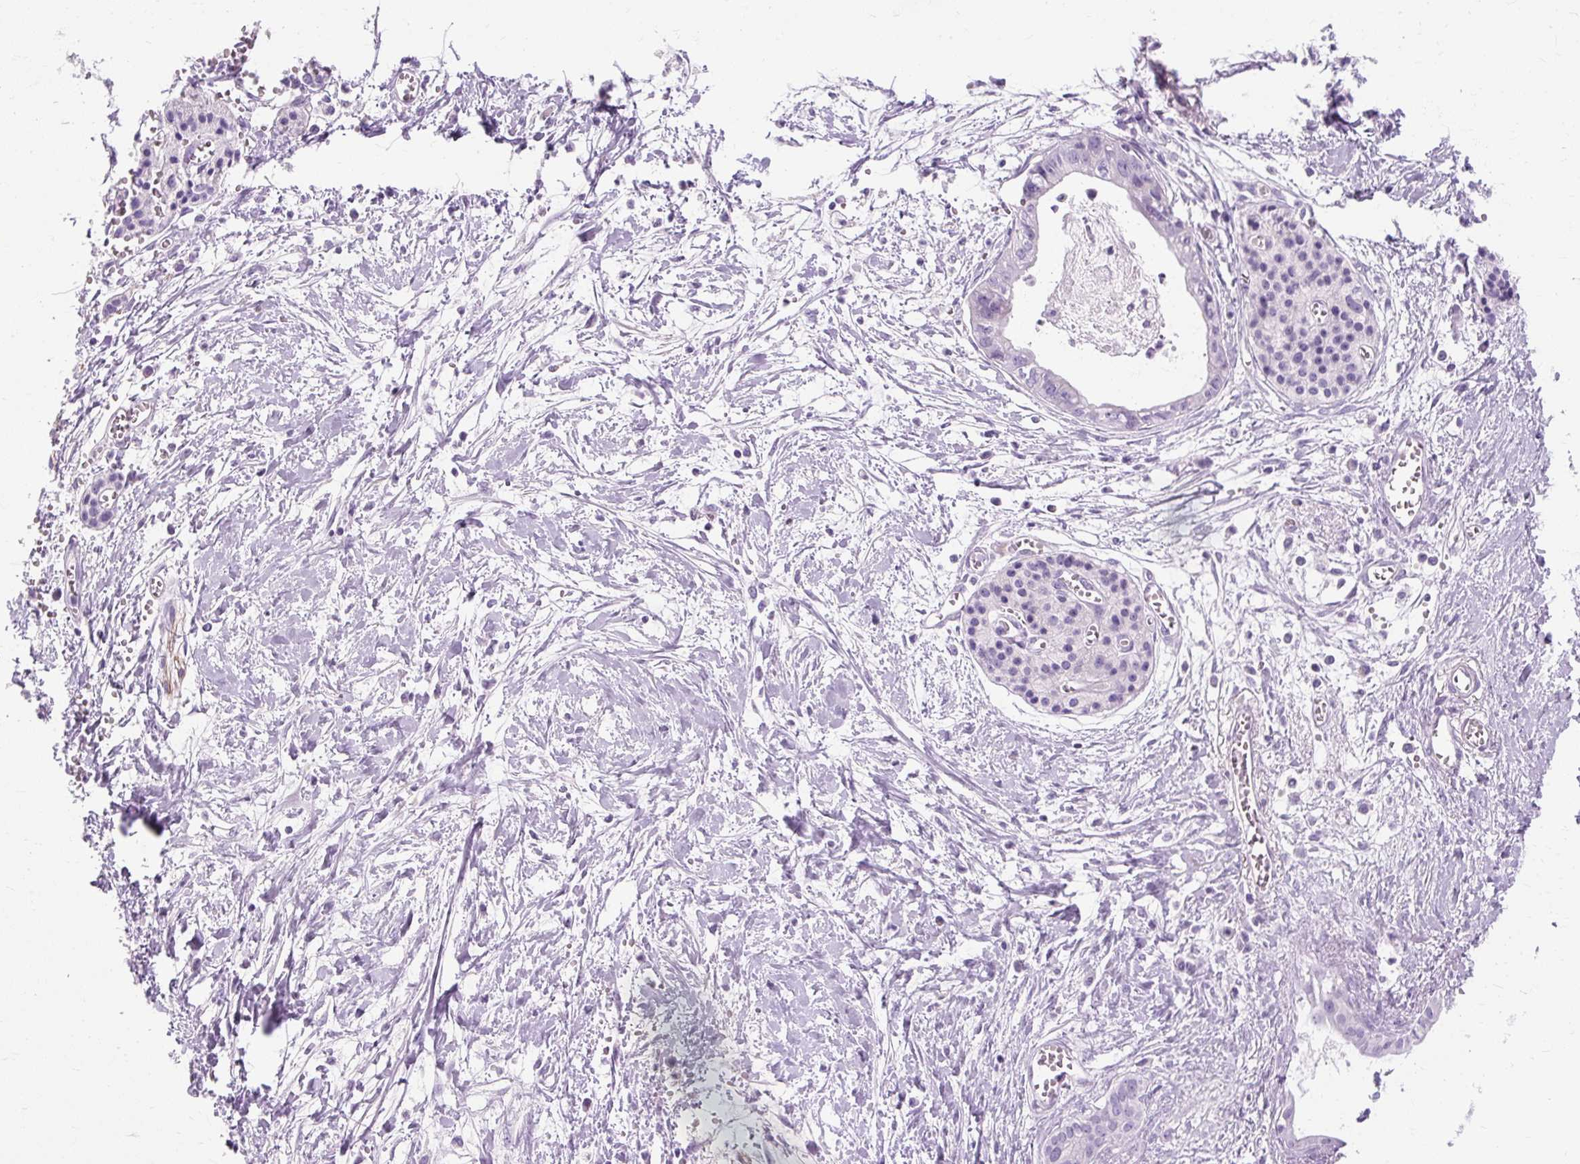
{"staining": {"intensity": "negative", "quantity": "none", "location": "none"}, "tissue": "pancreatic cancer", "cell_type": "Tumor cells", "image_type": "cancer", "snomed": [{"axis": "morphology", "description": "Adenocarcinoma, NOS"}, {"axis": "topography", "description": "Pancreas"}], "caption": "High magnification brightfield microscopy of adenocarcinoma (pancreatic) stained with DAB (3,3'-diaminobenzidine) (brown) and counterstained with hematoxylin (blue): tumor cells show no significant staining.", "gene": "TMEM89", "patient": {"sex": "male", "age": 71}}